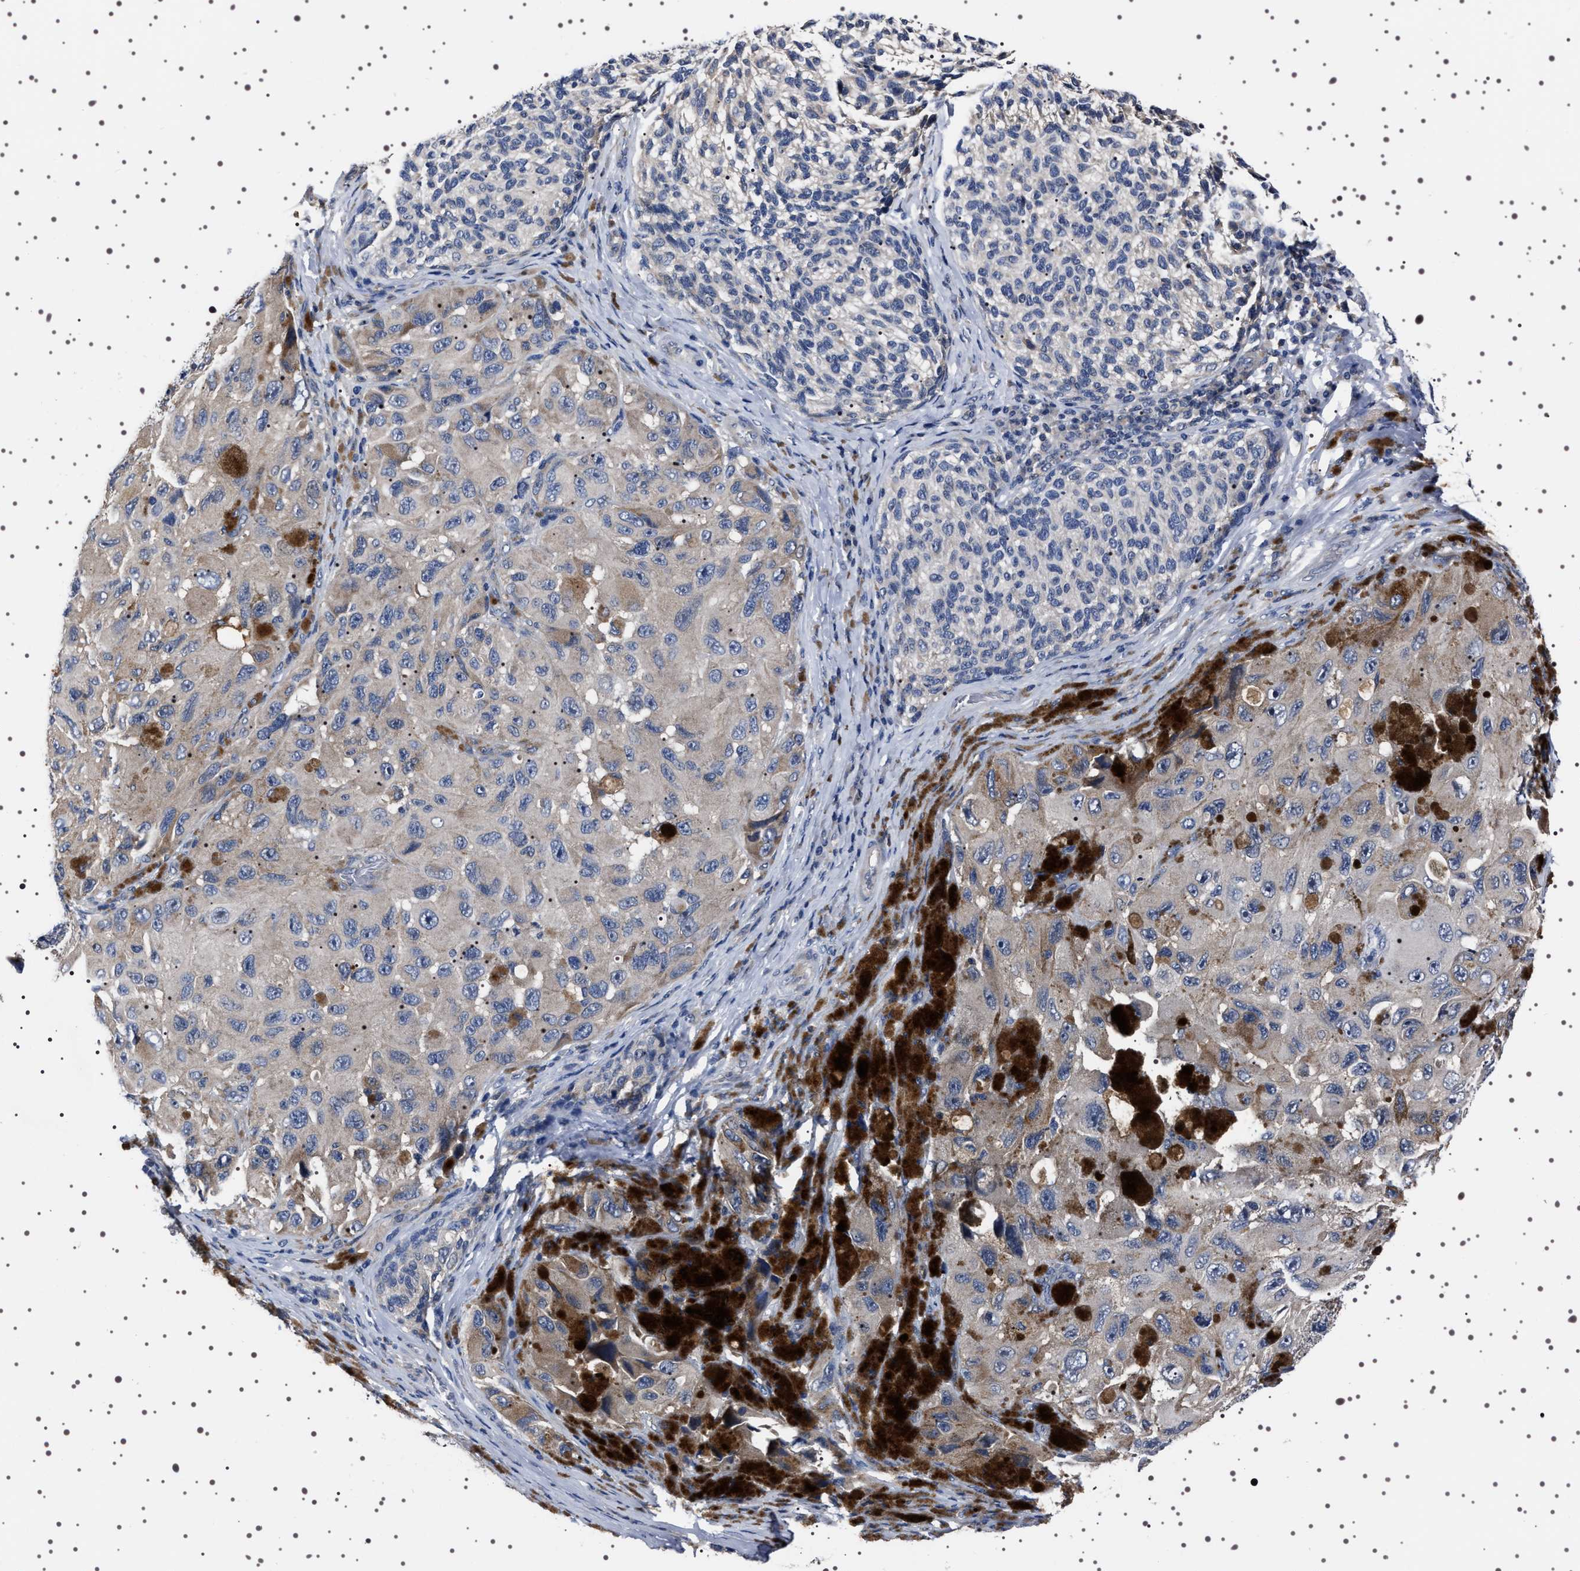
{"staining": {"intensity": "weak", "quantity": "<25%", "location": "cytoplasmic/membranous"}, "tissue": "melanoma", "cell_type": "Tumor cells", "image_type": "cancer", "snomed": [{"axis": "morphology", "description": "Malignant melanoma, NOS"}, {"axis": "topography", "description": "Skin"}], "caption": "Tumor cells are negative for protein expression in human melanoma.", "gene": "TARBP1", "patient": {"sex": "female", "age": 73}}